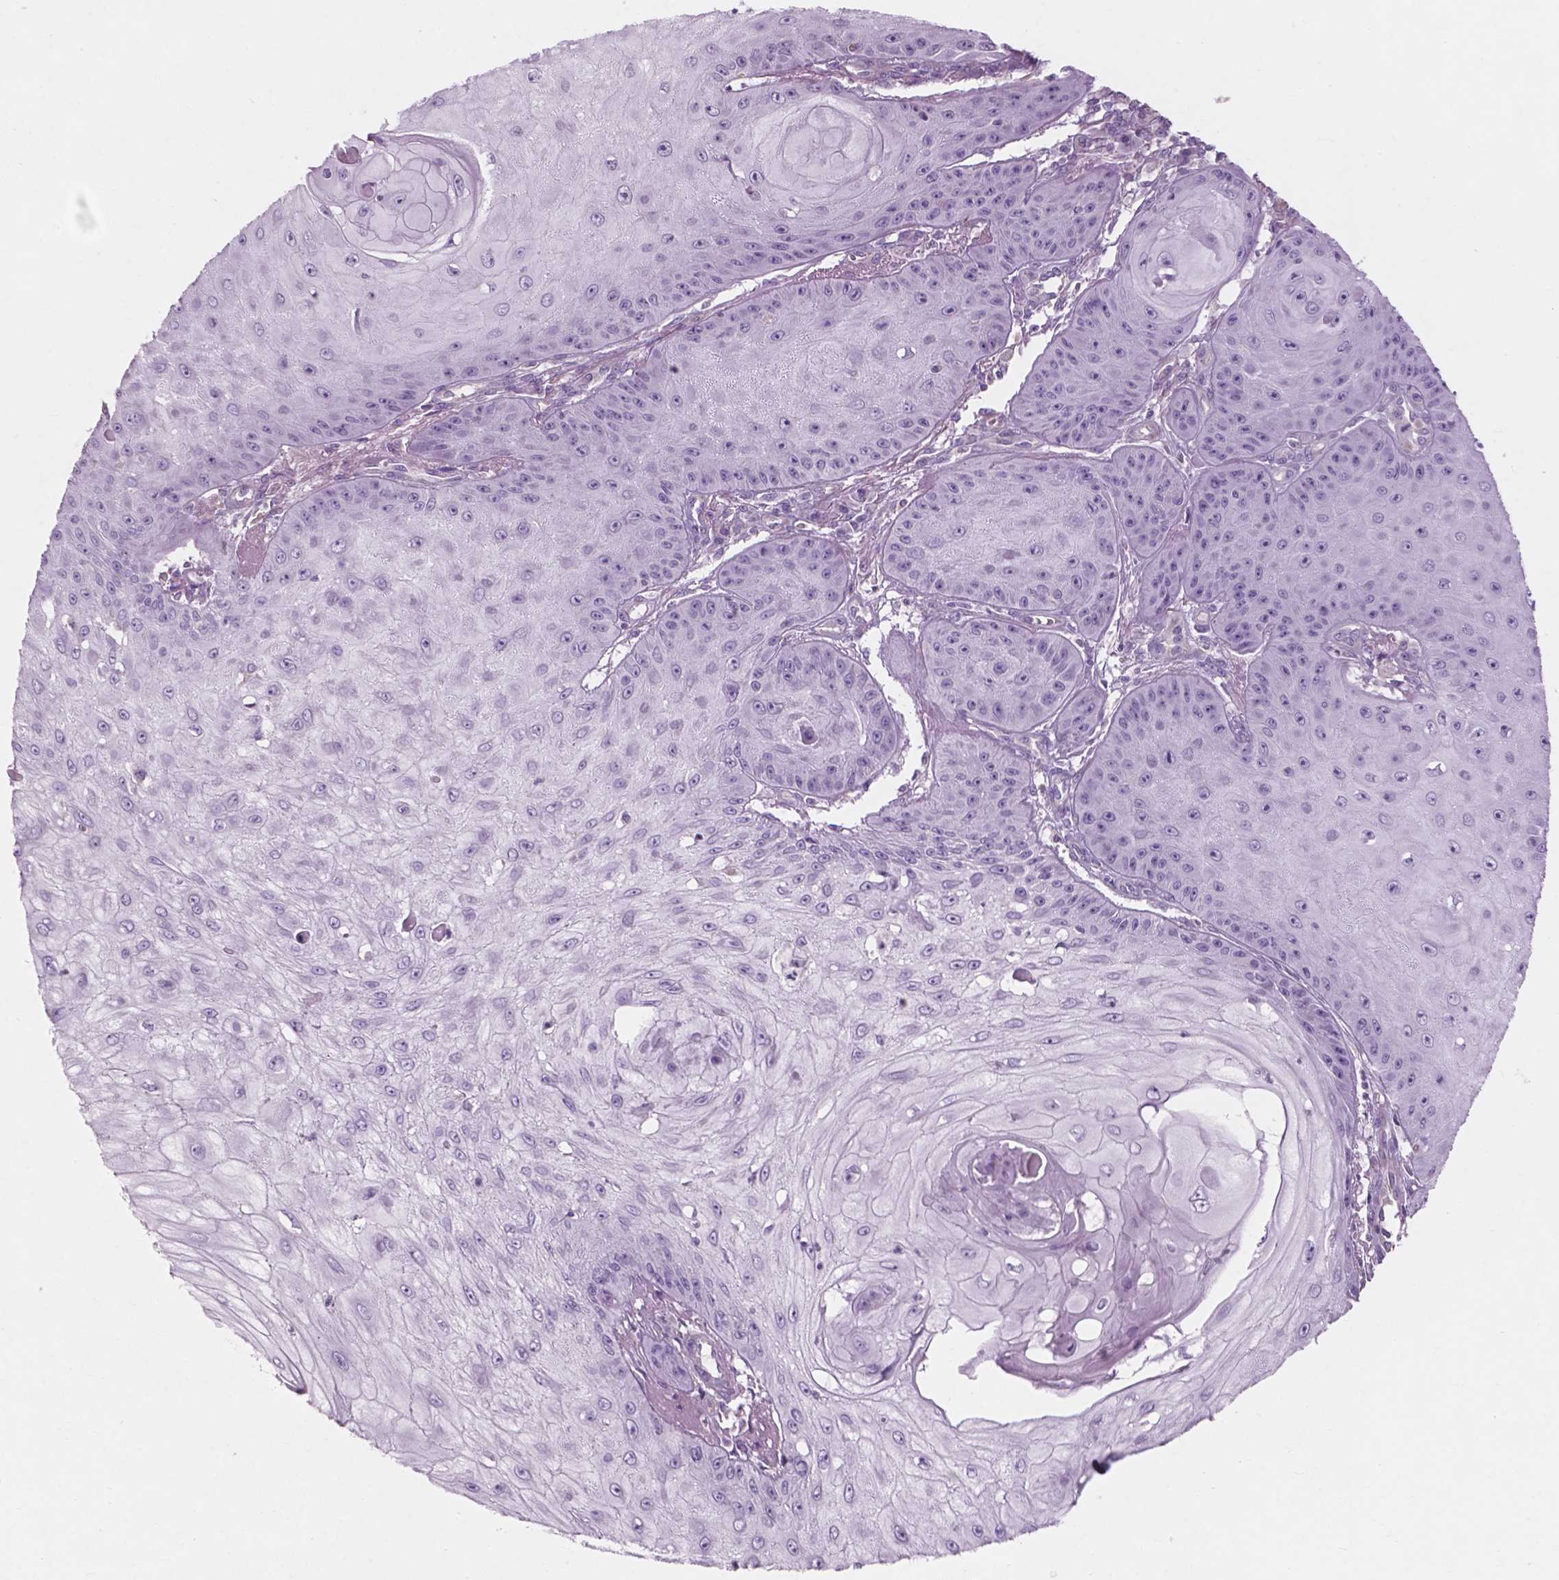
{"staining": {"intensity": "negative", "quantity": "none", "location": "none"}, "tissue": "skin cancer", "cell_type": "Tumor cells", "image_type": "cancer", "snomed": [{"axis": "morphology", "description": "Squamous cell carcinoma, NOS"}, {"axis": "topography", "description": "Skin"}], "caption": "The immunohistochemistry (IHC) image has no significant staining in tumor cells of squamous cell carcinoma (skin) tissue.", "gene": "AWAT1", "patient": {"sex": "male", "age": 70}}